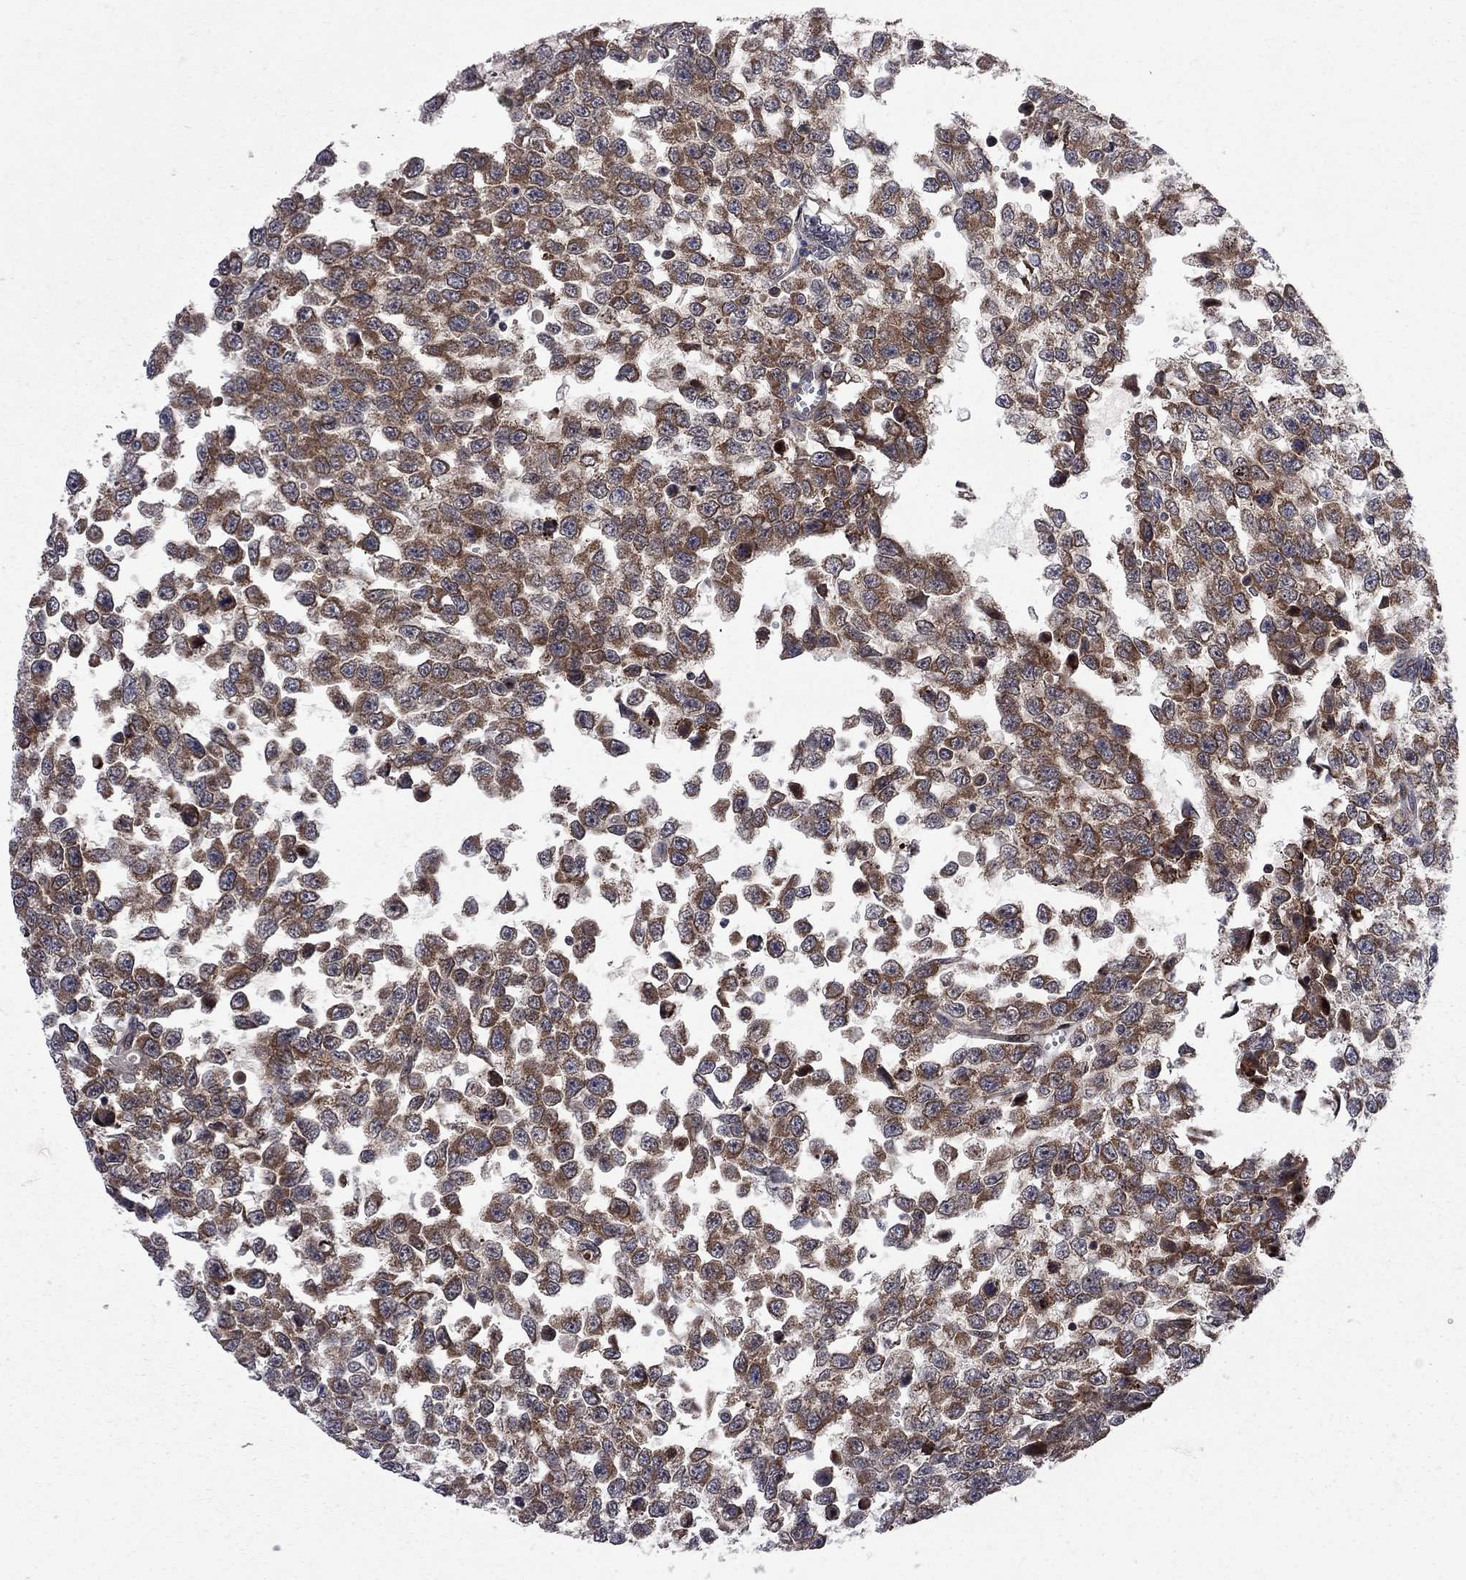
{"staining": {"intensity": "strong", "quantity": ">75%", "location": "cytoplasmic/membranous"}, "tissue": "testis cancer", "cell_type": "Tumor cells", "image_type": "cancer", "snomed": [{"axis": "morphology", "description": "Normal tissue, NOS"}, {"axis": "morphology", "description": "Seminoma, NOS"}, {"axis": "topography", "description": "Testis"}, {"axis": "topography", "description": "Epididymis"}], "caption": "Testis seminoma stained for a protein exhibits strong cytoplasmic/membranous positivity in tumor cells. The staining is performed using DAB brown chromogen to label protein expression. The nuclei are counter-stained blue using hematoxylin.", "gene": "CNOT11", "patient": {"sex": "male", "age": 34}}